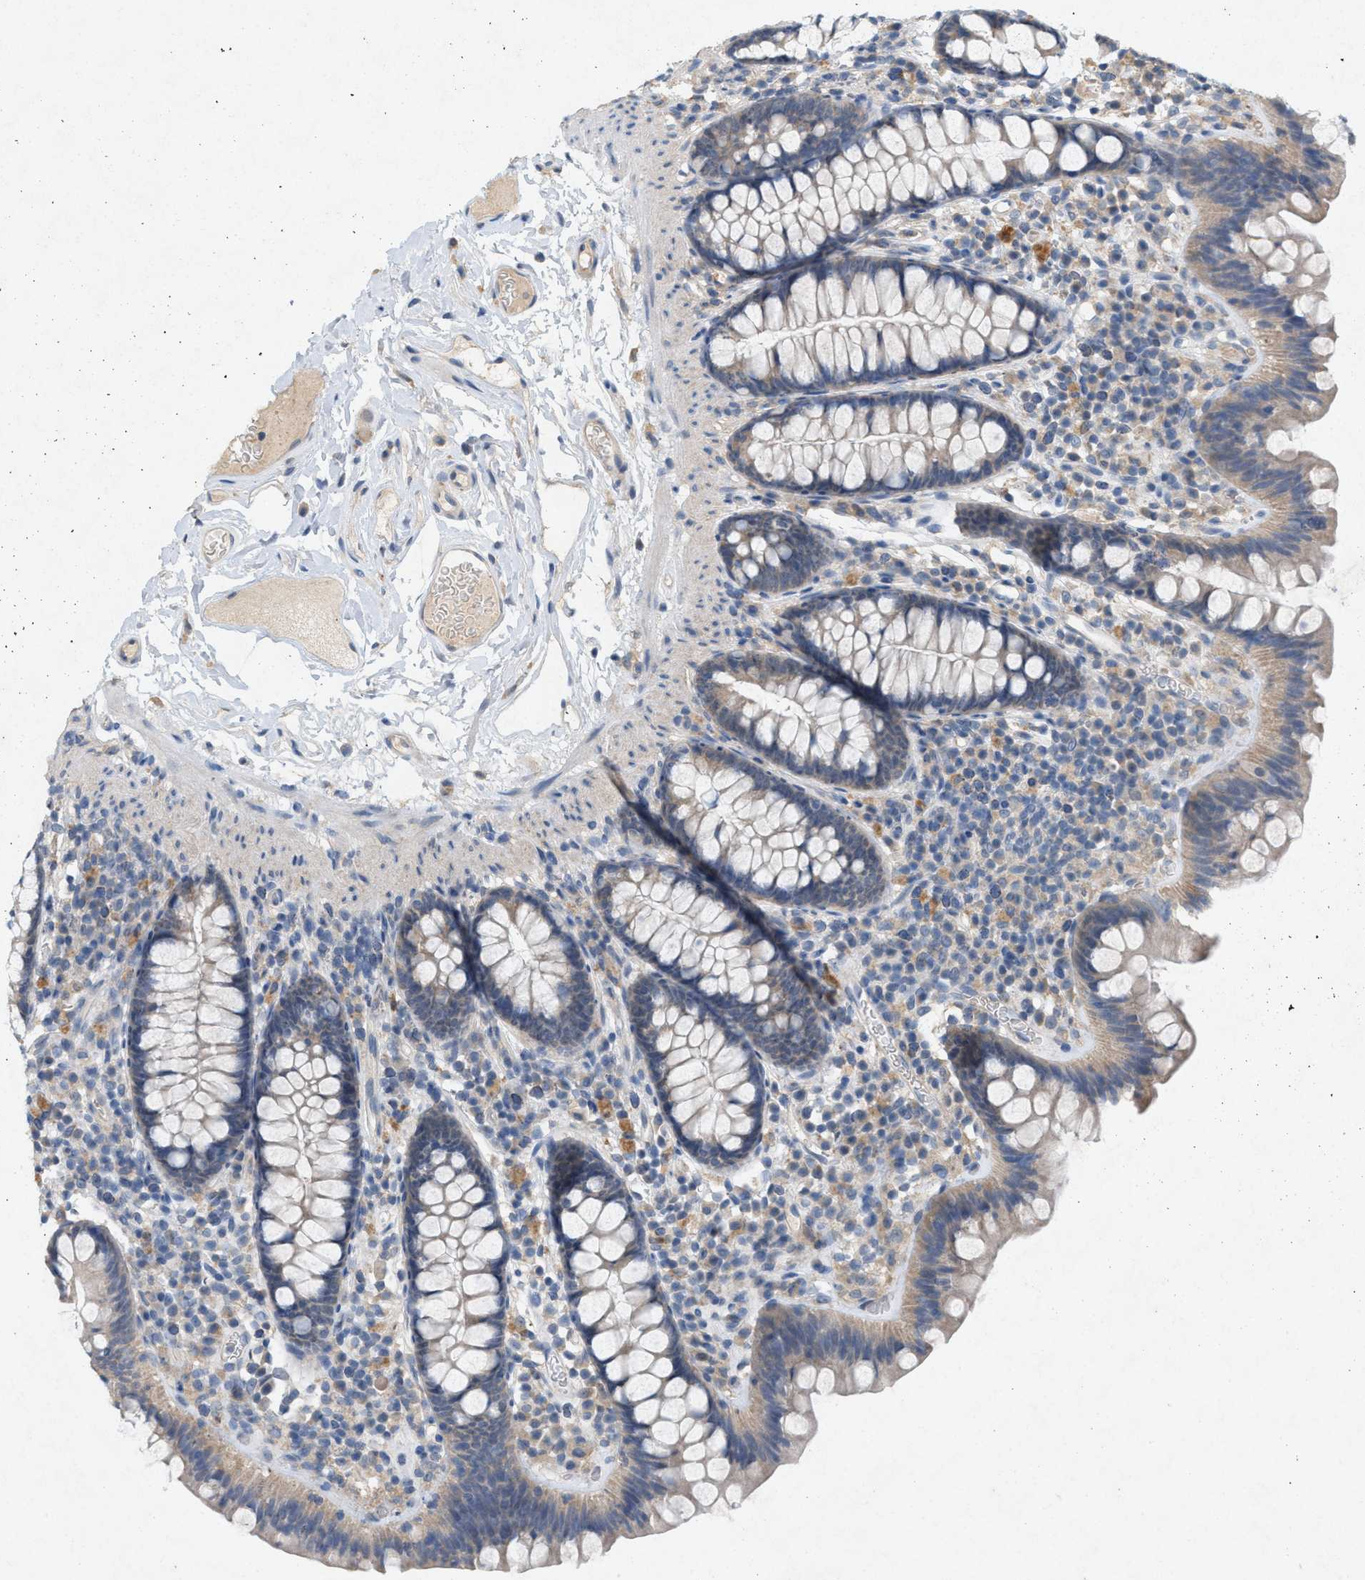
{"staining": {"intensity": "negative", "quantity": "none", "location": "none"}, "tissue": "colon", "cell_type": "Endothelial cells", "image_type": "normal", "snomed": [{"axis": "morphology", "description": "Normal tissue, NOS"}, {"axis": "topography", "description": "Colon"}], "caption": "Immunohistochemistry photomicrograph of benign colon: colon stained with DAB (3,3'-diaminobenzidine) shows no significant protein positivity in endothelial cells.", "gene": "DCAF7", "patient": {"sex": "female", "age": 80}}